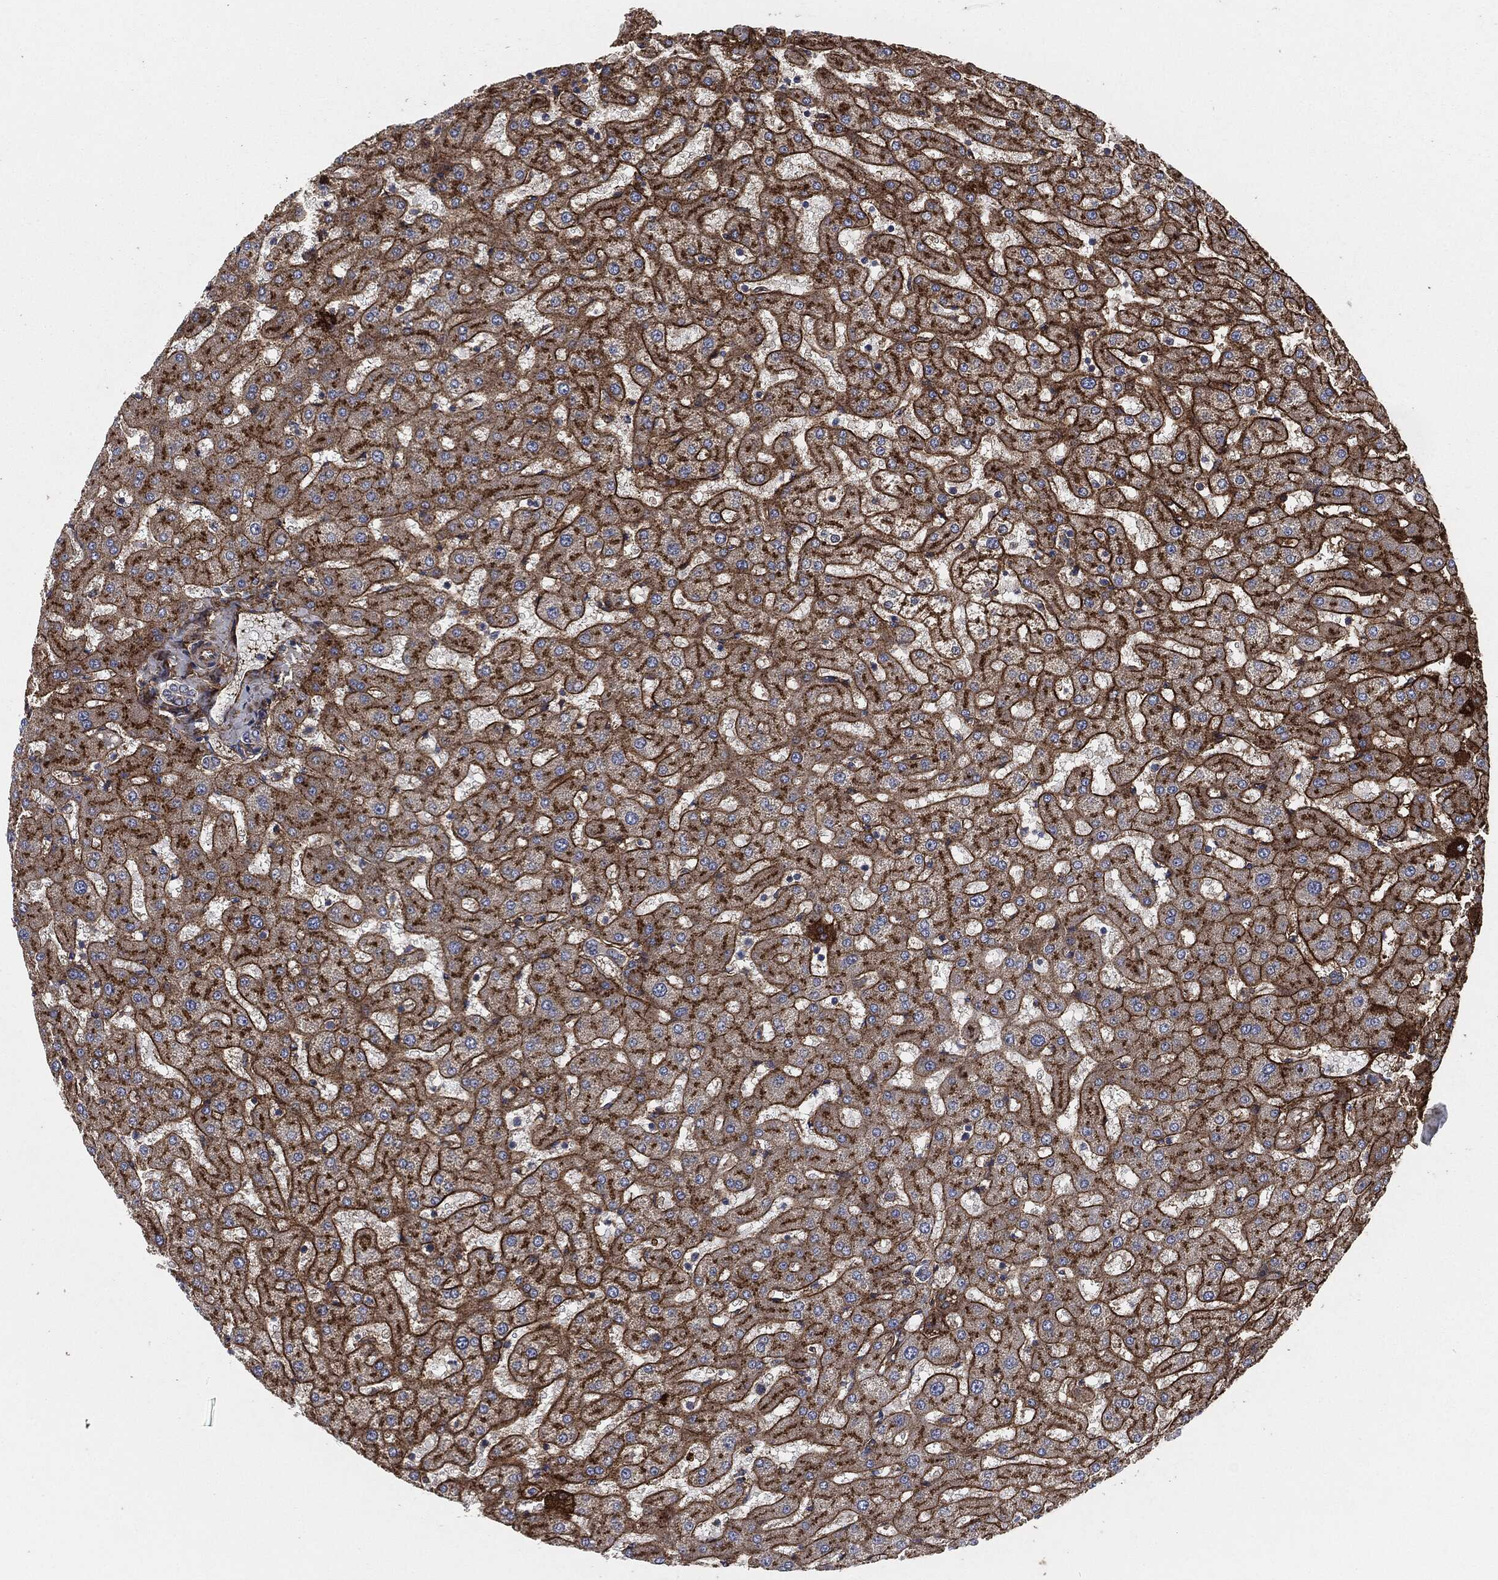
{"staining": {"intensity": "negative", "quantity": "none", "location": "none"}, "tissue": "liver", "cell_type": "Cholangiocytes", "image_type": "normal", "snomed": [{"axis": "morphology", "description": "Normal tissue, NOS"}, {"axis": "topography", "description": "Liver"}], "caption": "This is an IHC photomicrograph of normal human liver. There is no positivity in cholangiocytes.", "gene": "APOB", "patient": {"sex": "female", "age": 50}}